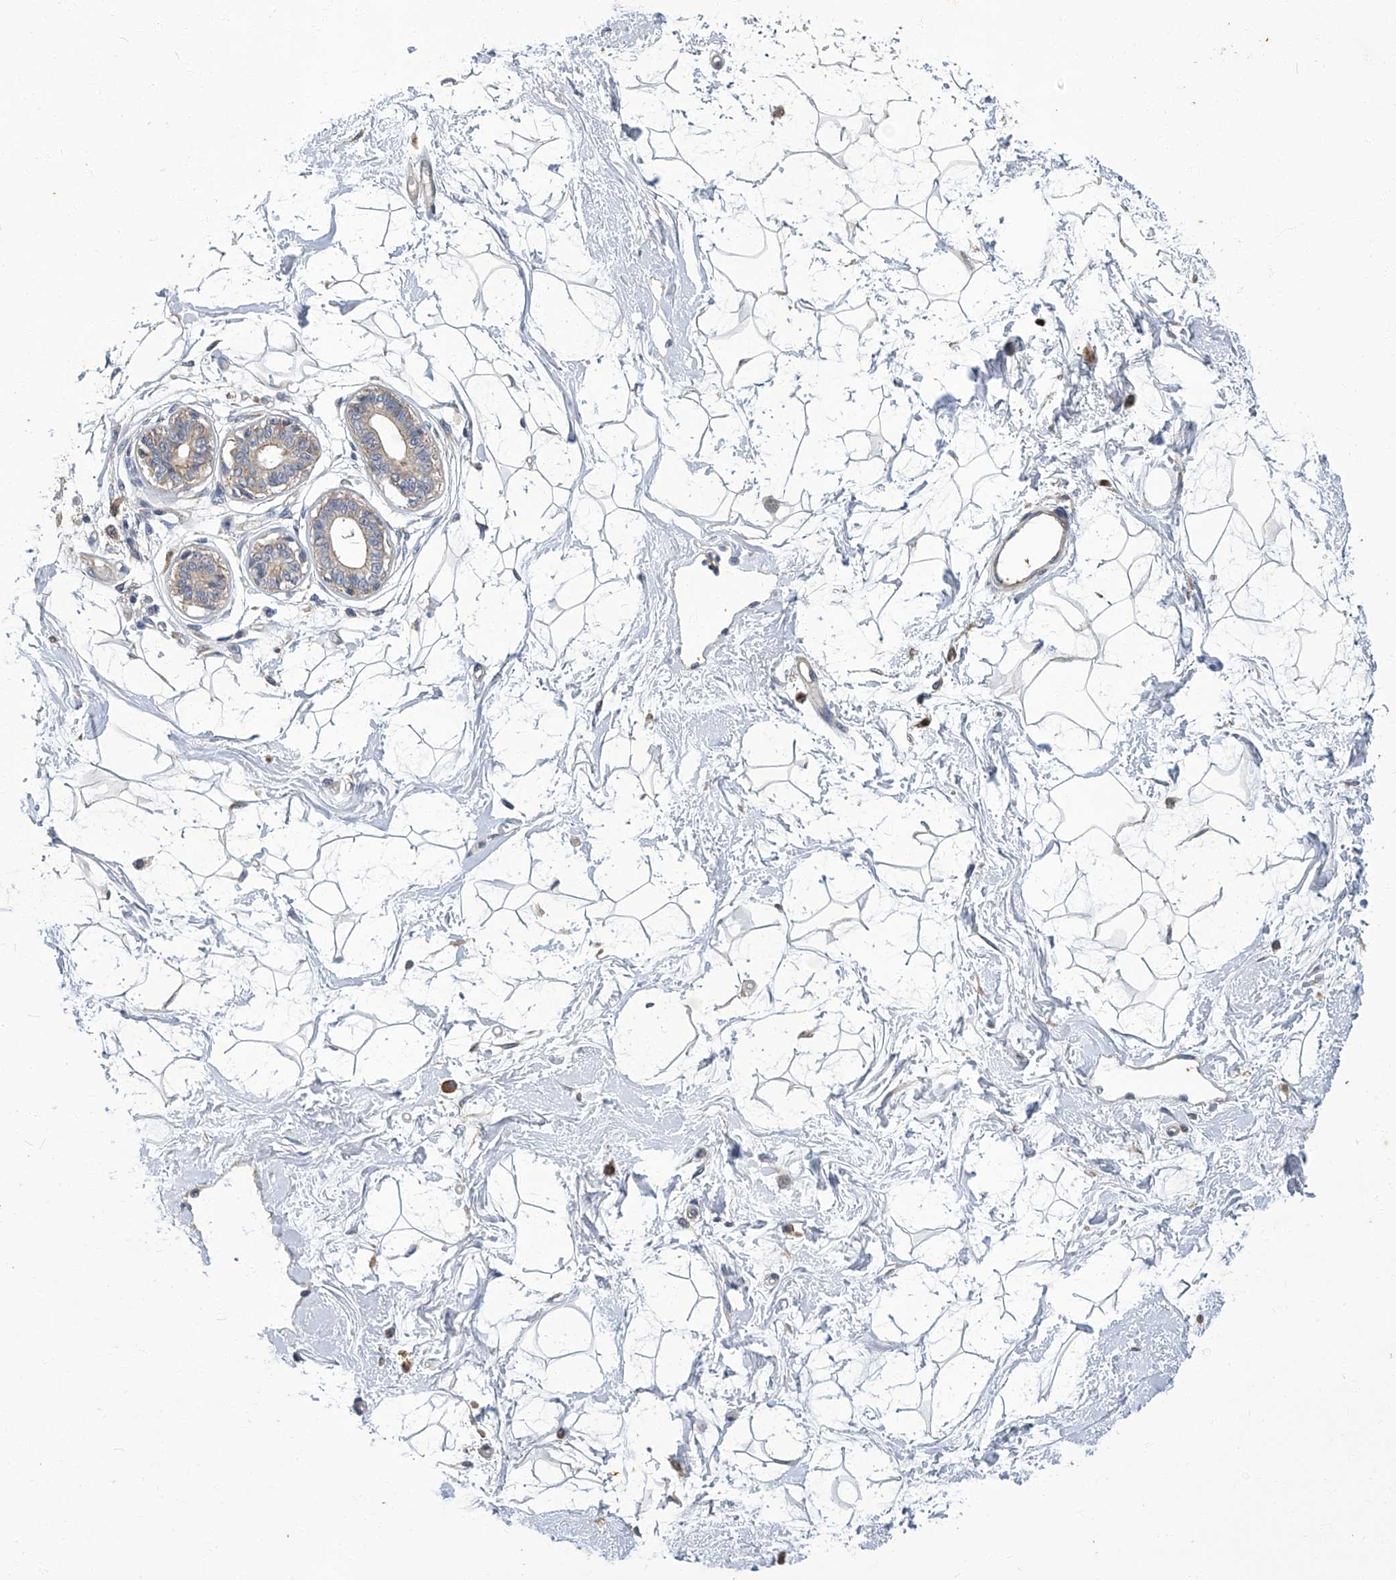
{"staining": {"intensity": "negative", "quantity": "none", "location": "none"}, "tissue": "breast", "cell_type": "Adipocytes", "image_type": "normal", "snomed": [{"axis": "morphology", "description": "Normal tissue, NOS"}, {"axis": "topography", "description": "Breast"}], "caption": "Immunohistochemistry micrograph of normal breast stained for a protein (brown), which exhibits no expression in adipocytes.", "gene": "TGFBR1", "patient": {"sex": "female", "age": 45}}